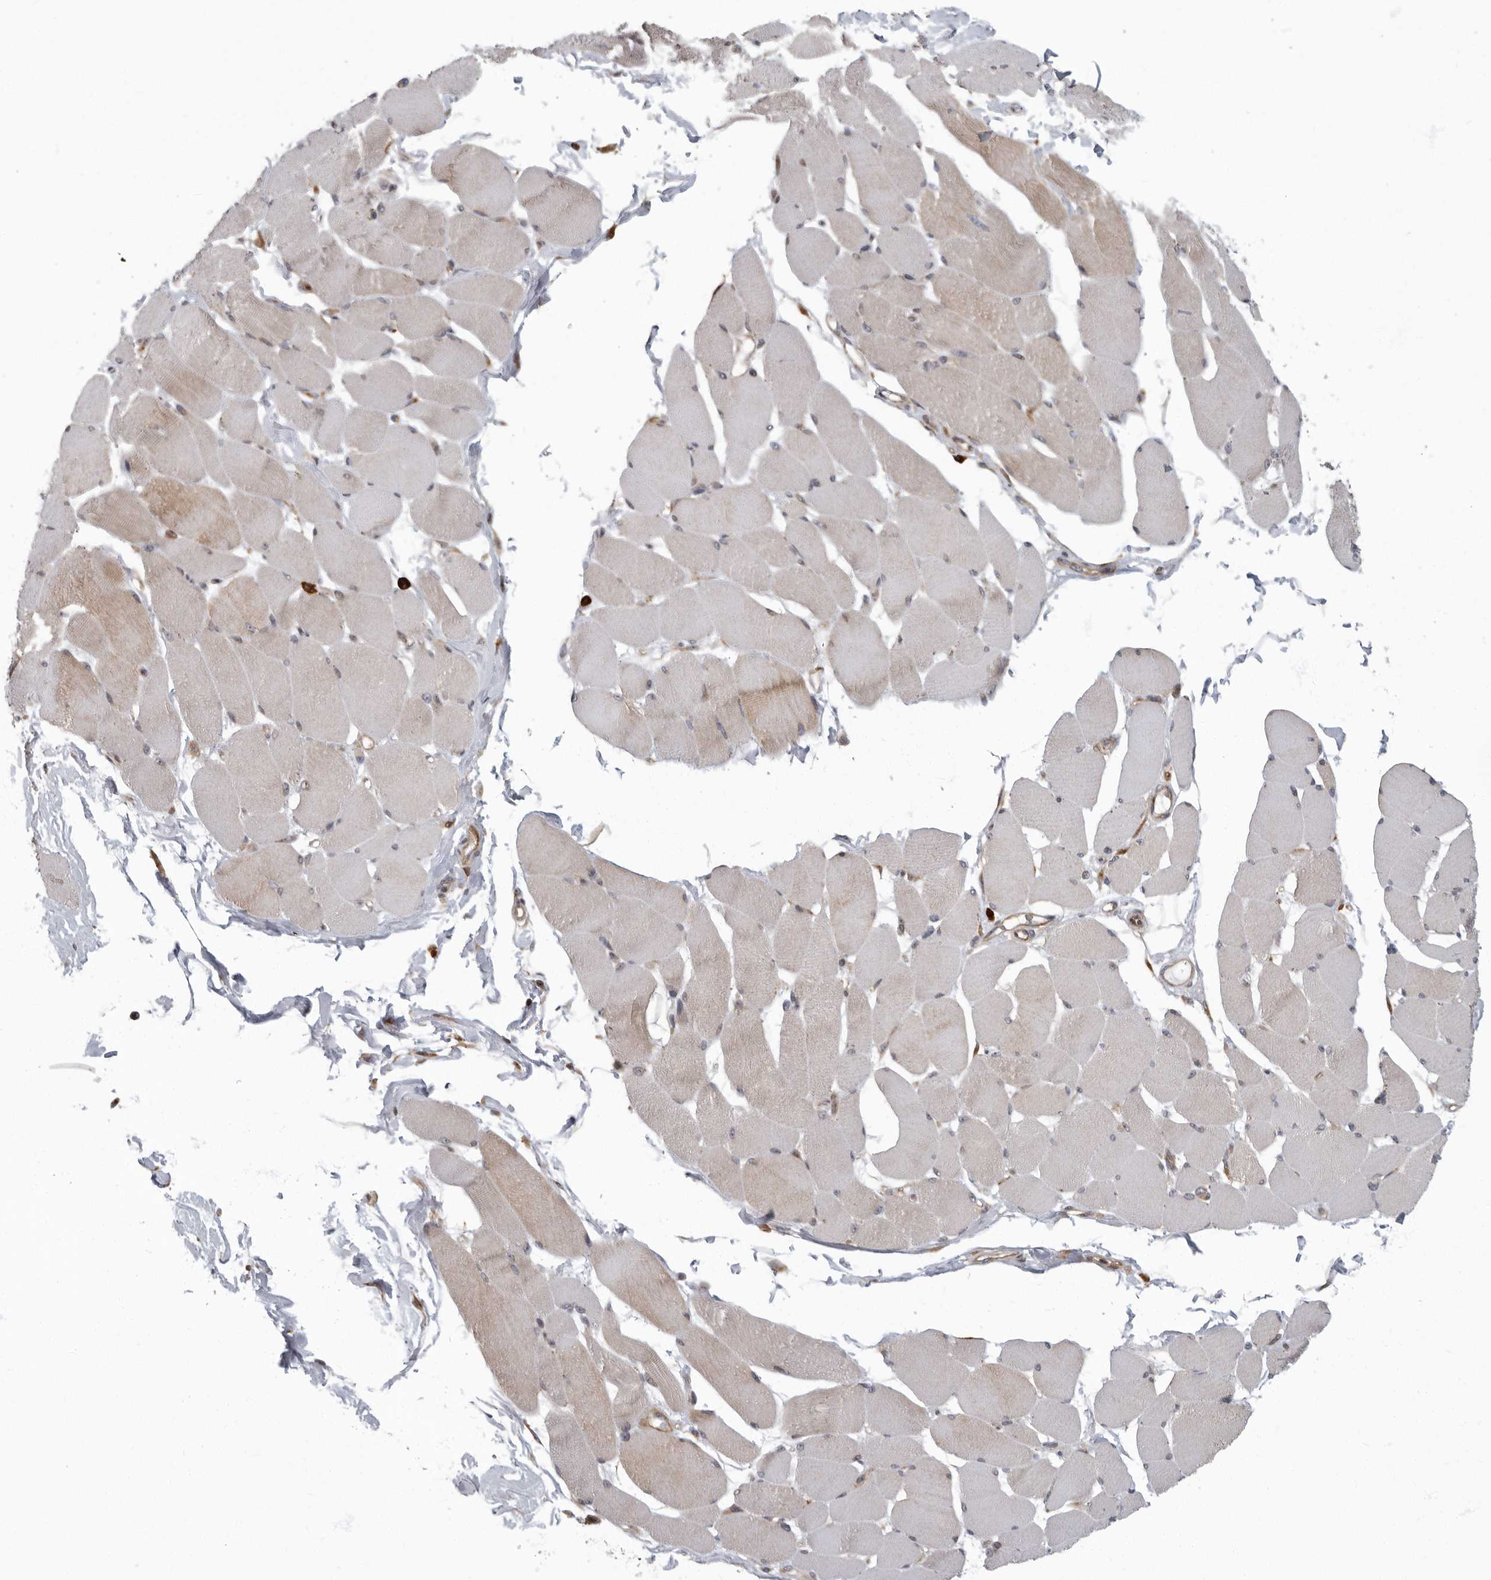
{"staining": {"intensity": "weak", "quantity": "25%-75%", "location": "cytoplasmic/membranous"}, "tissue": "skeletal muscle", "cell_type": "Myocytes", "image_type": "normal", "snomed": [{"axis": "morphology", "description": "Normal tissue, NOS"}, {"axis": "topography", "description": "Skin"}, {"axis": "topography", "description": "Skeletal muscle"}], "caption": "Myocytes reveal low levels of weak cytoplasmic/membranous expression in approximately 25%-75% of cells in unremarkable skeletal muscle. The staining is performed using DAB brown chromogen to label protein expression. The nuclei are counter-stained blue using hematoxylin.", "gene": "PDCD11", "patient": {"sex": "male", "age": 83}}